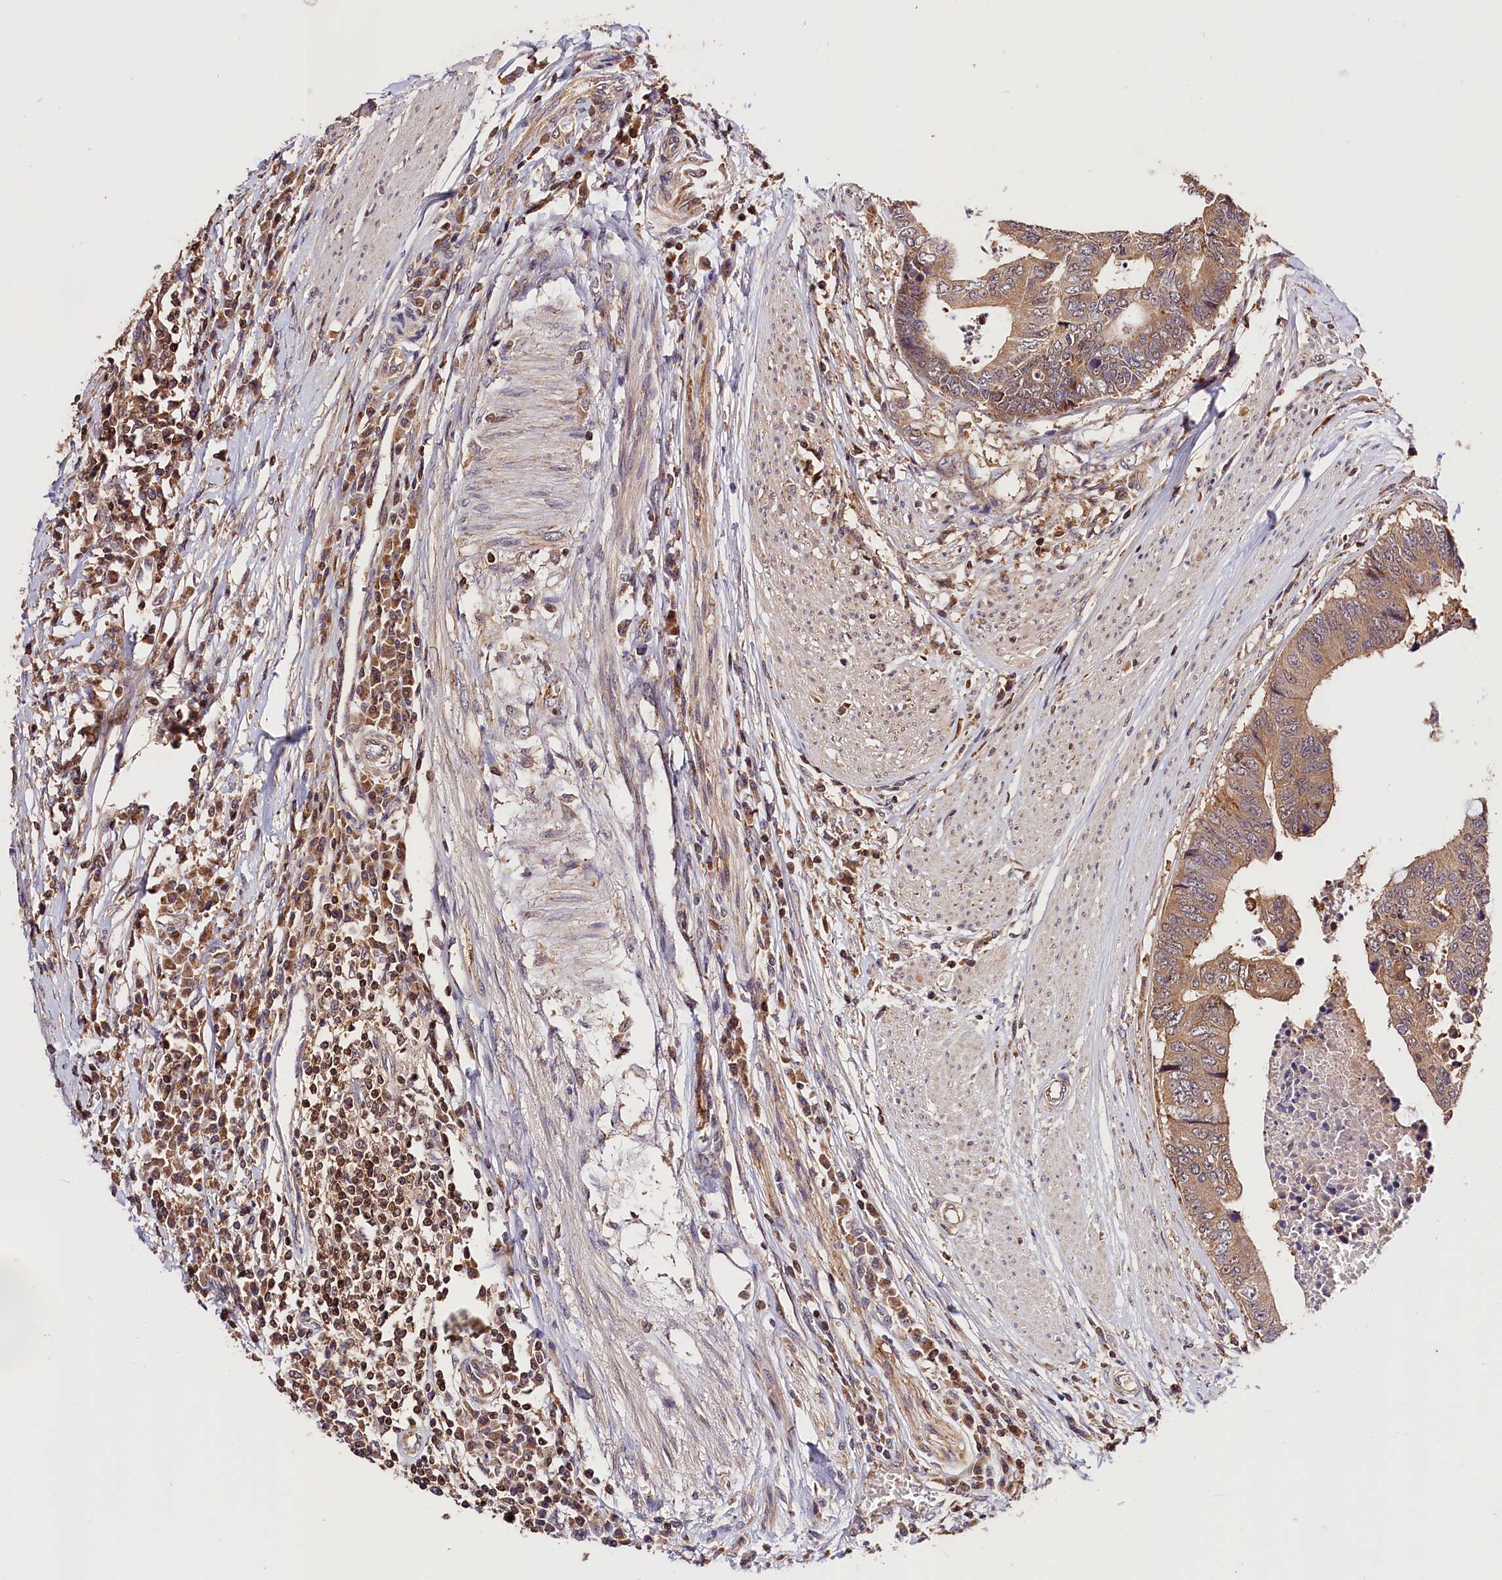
{"staining": {"intensity": "moderate", "quantity": ">75%", "location": "cytoplasmic/membranous"}, "tissue": "colorectal cancer", "cell_type": "Tumor cells", "image_type": "cancer", "snomed": [{"axis": "morphology", "description": "Adenocarcinoma, NOS"}, {"axis": "topography", "description": "Rectum"}], "caption": "Immunohistochemistry (IHC) image of colorectal adenocarcinoma stained for a protein (brown), which demonstrates medium levels of moderate cytoplasmic/membranous expression in approximately >75% of tumor cells.", "gene": "KPTN", "patient": {"sex": "male", "age": 84}}